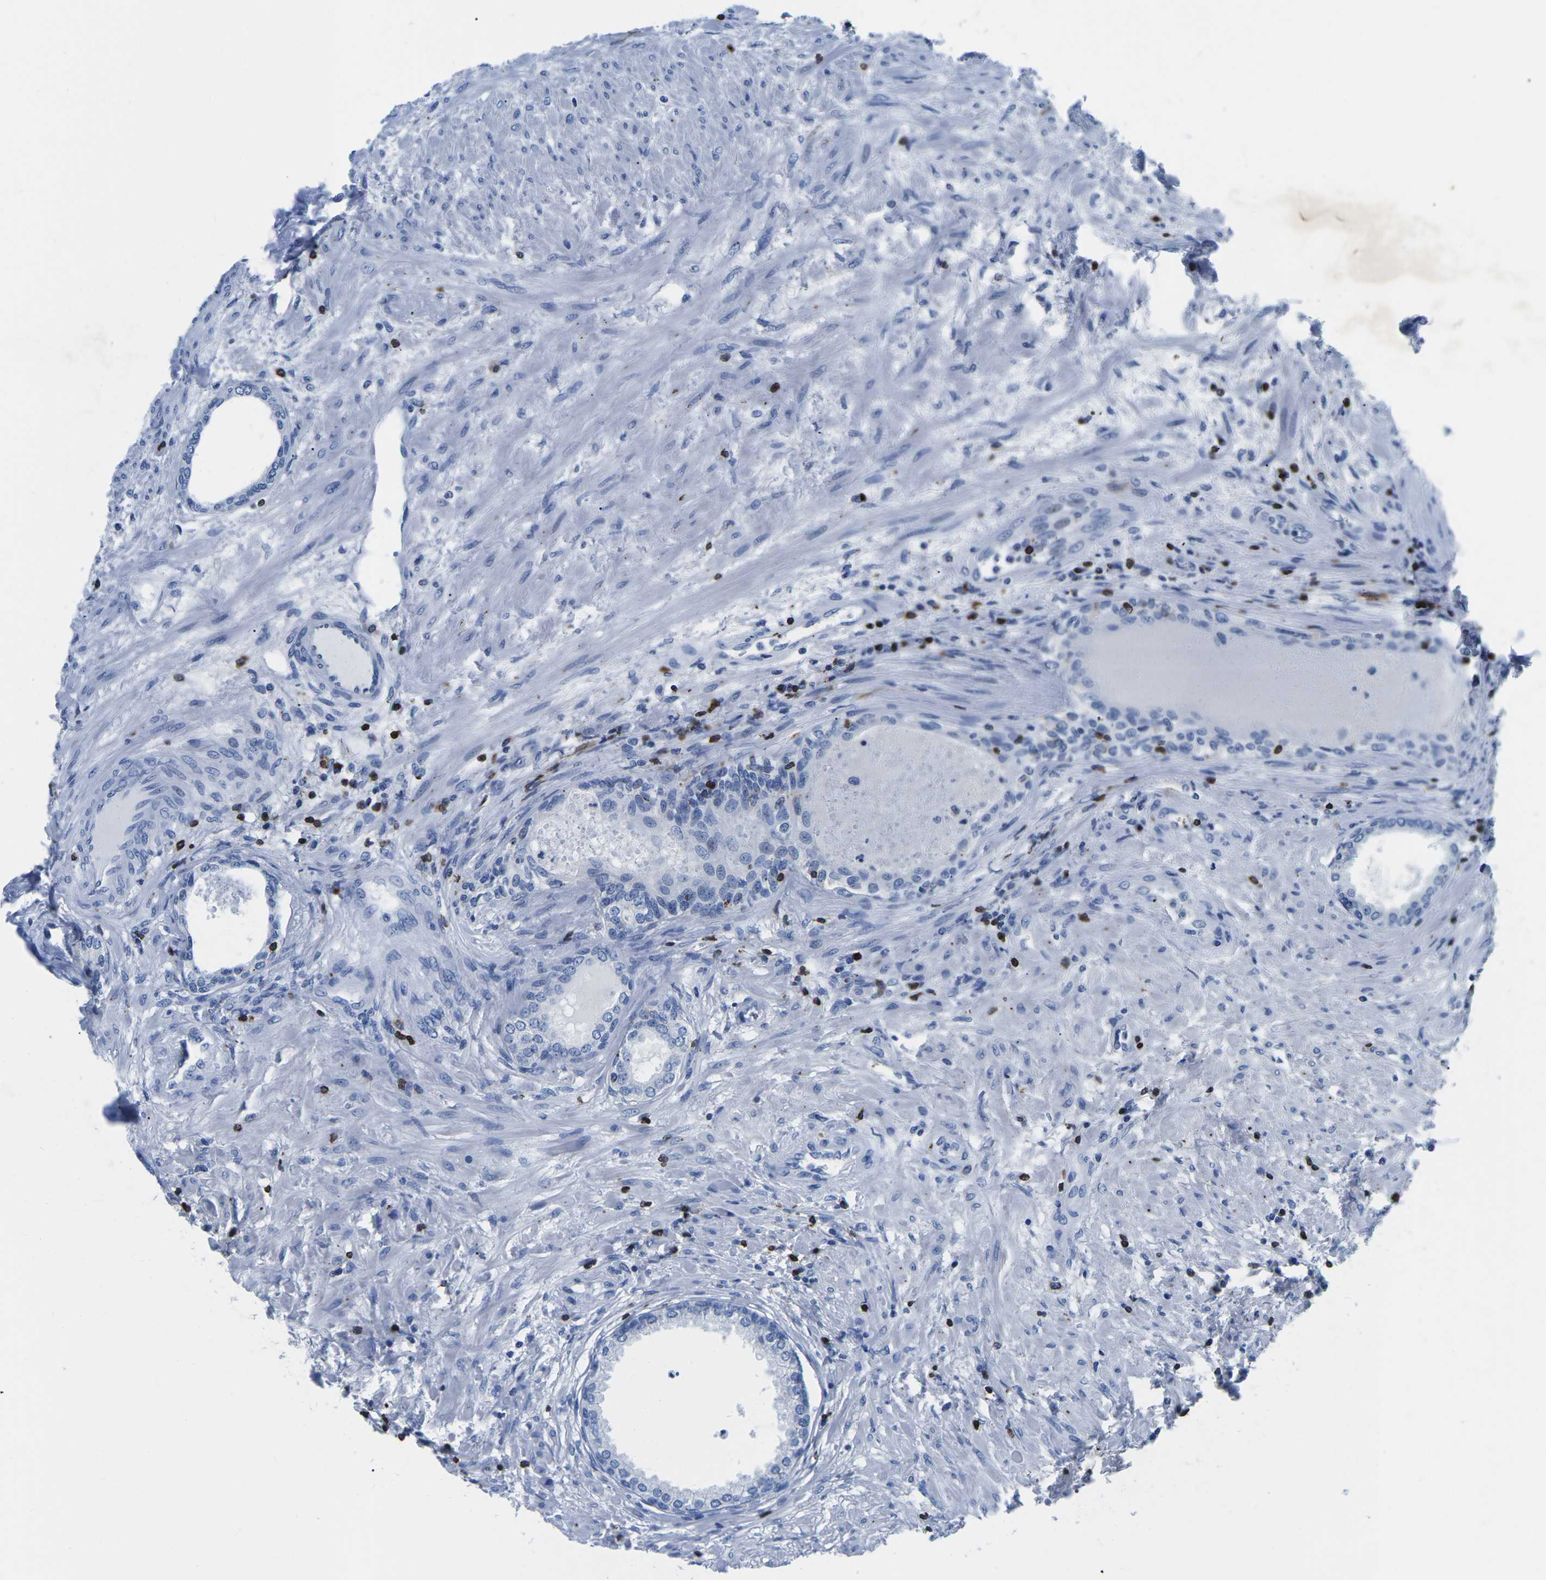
{"staining": {"intensity": "negative", "quantity": "none", "location": "none"}, "tissue": "prostate", "cell_type": "Glandular cells", "image_type": "normal", "snomed": [{"axis": "morphology", "description": "Normal tissue, NOS"}, {"axis": "topography", "description": "Prostate"}], "caption": "Protein analysis of unremarkable prostate reveals no significant expression in glandular cells.", "gene": "CTSW", "patient": {"sex": "male", "age": 76}}